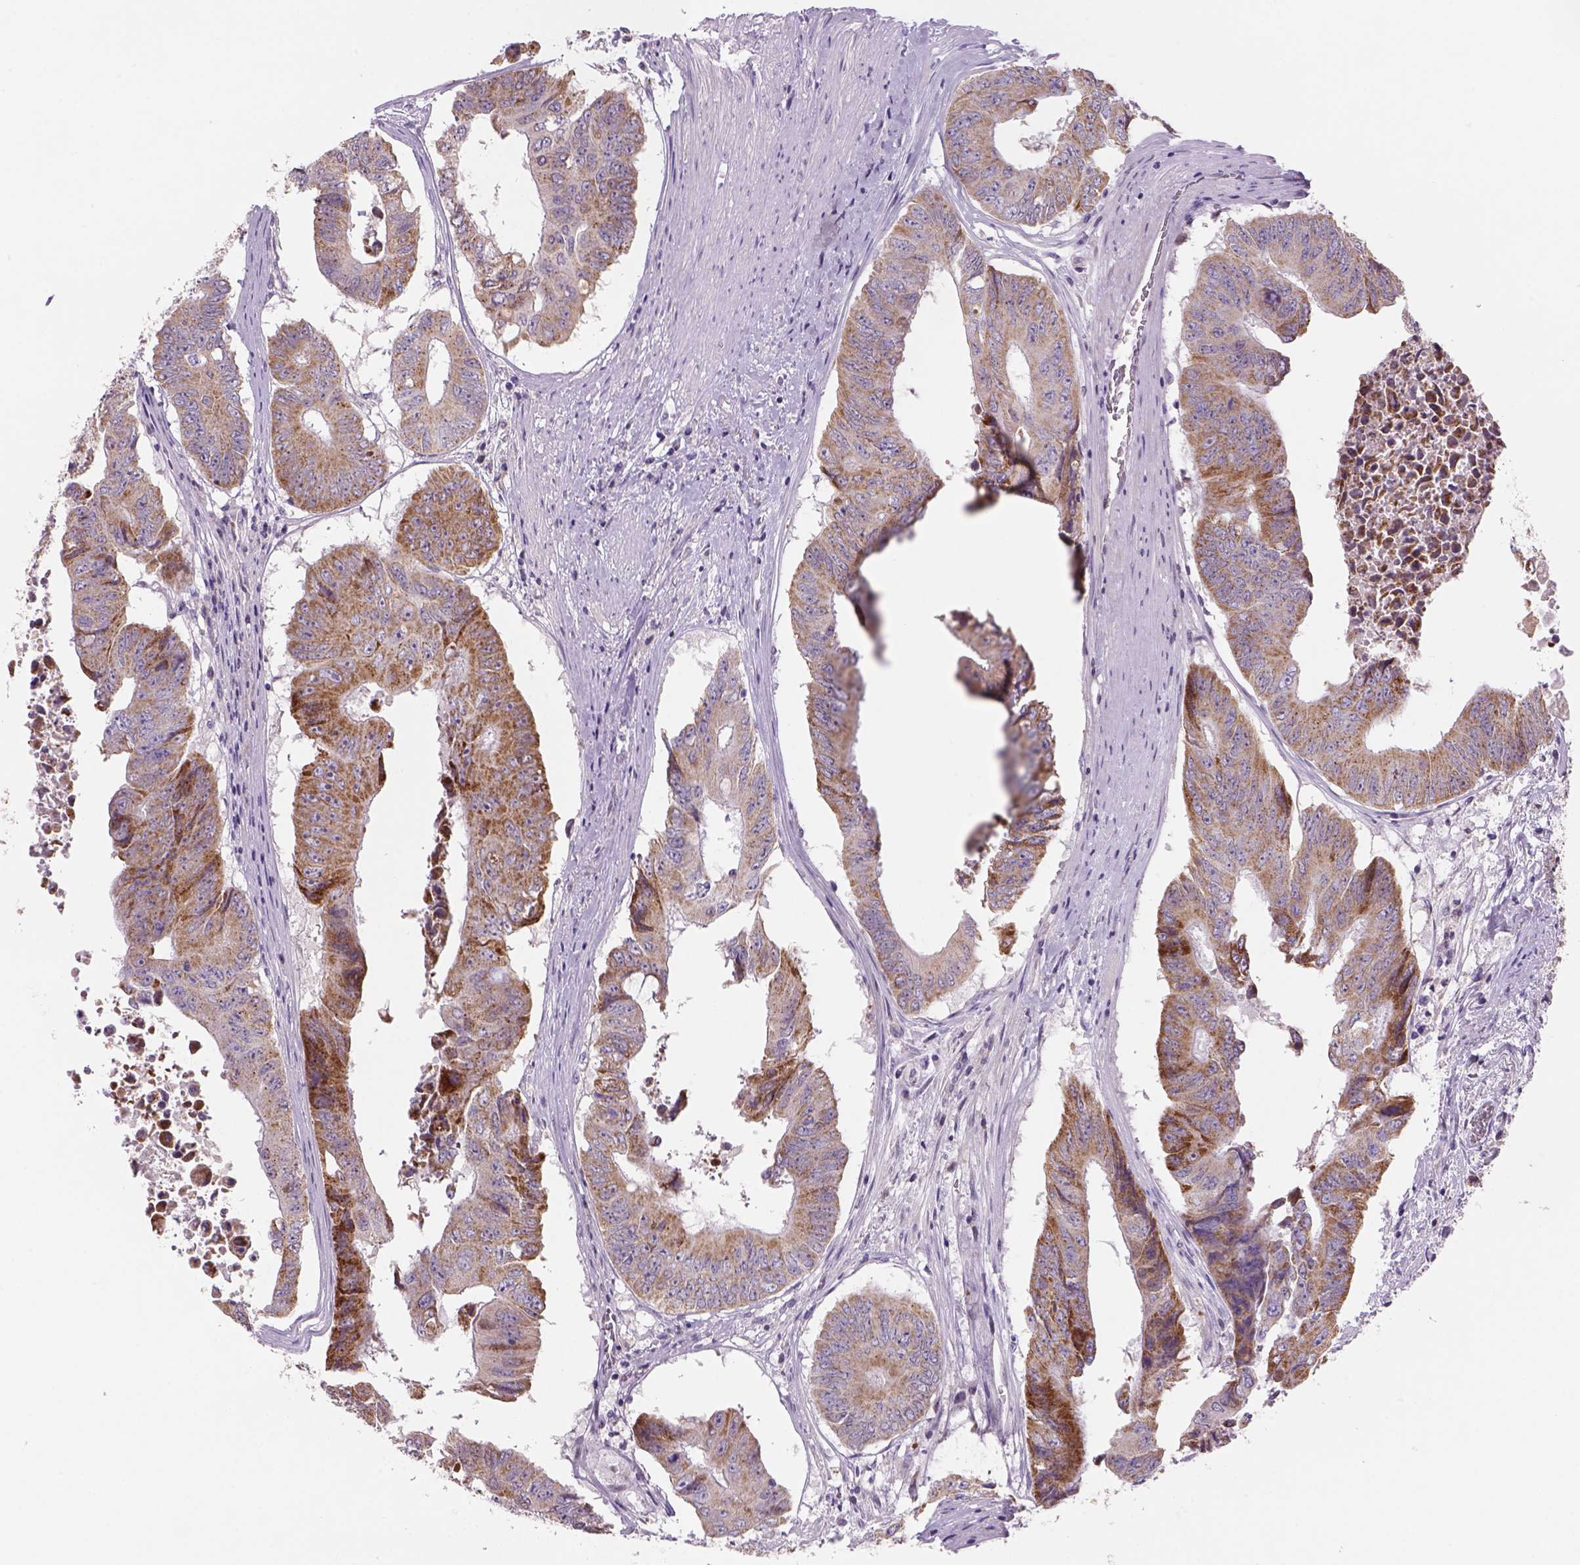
{"staining": {"intensity": "moderate", "quantity": ">75%", "location": "cytoplasmic/membranous"}, "tissue": "colorectal cancer", "cell_type": "Tumor cells", "image_type": "cancer", "snomed": [{"axis": "morphology", "description": "Adenocarcinoma, NOS"}, {"axis": "topography", "description": "Rectum"}], "caption": "Moderate cytoplasmic/membranous protein staining is present in about >75% of tumor cells in colorectal adenocarcinoma.", "gene": "ADGRV1", "patient": {"sex": "male", "age": 59}}